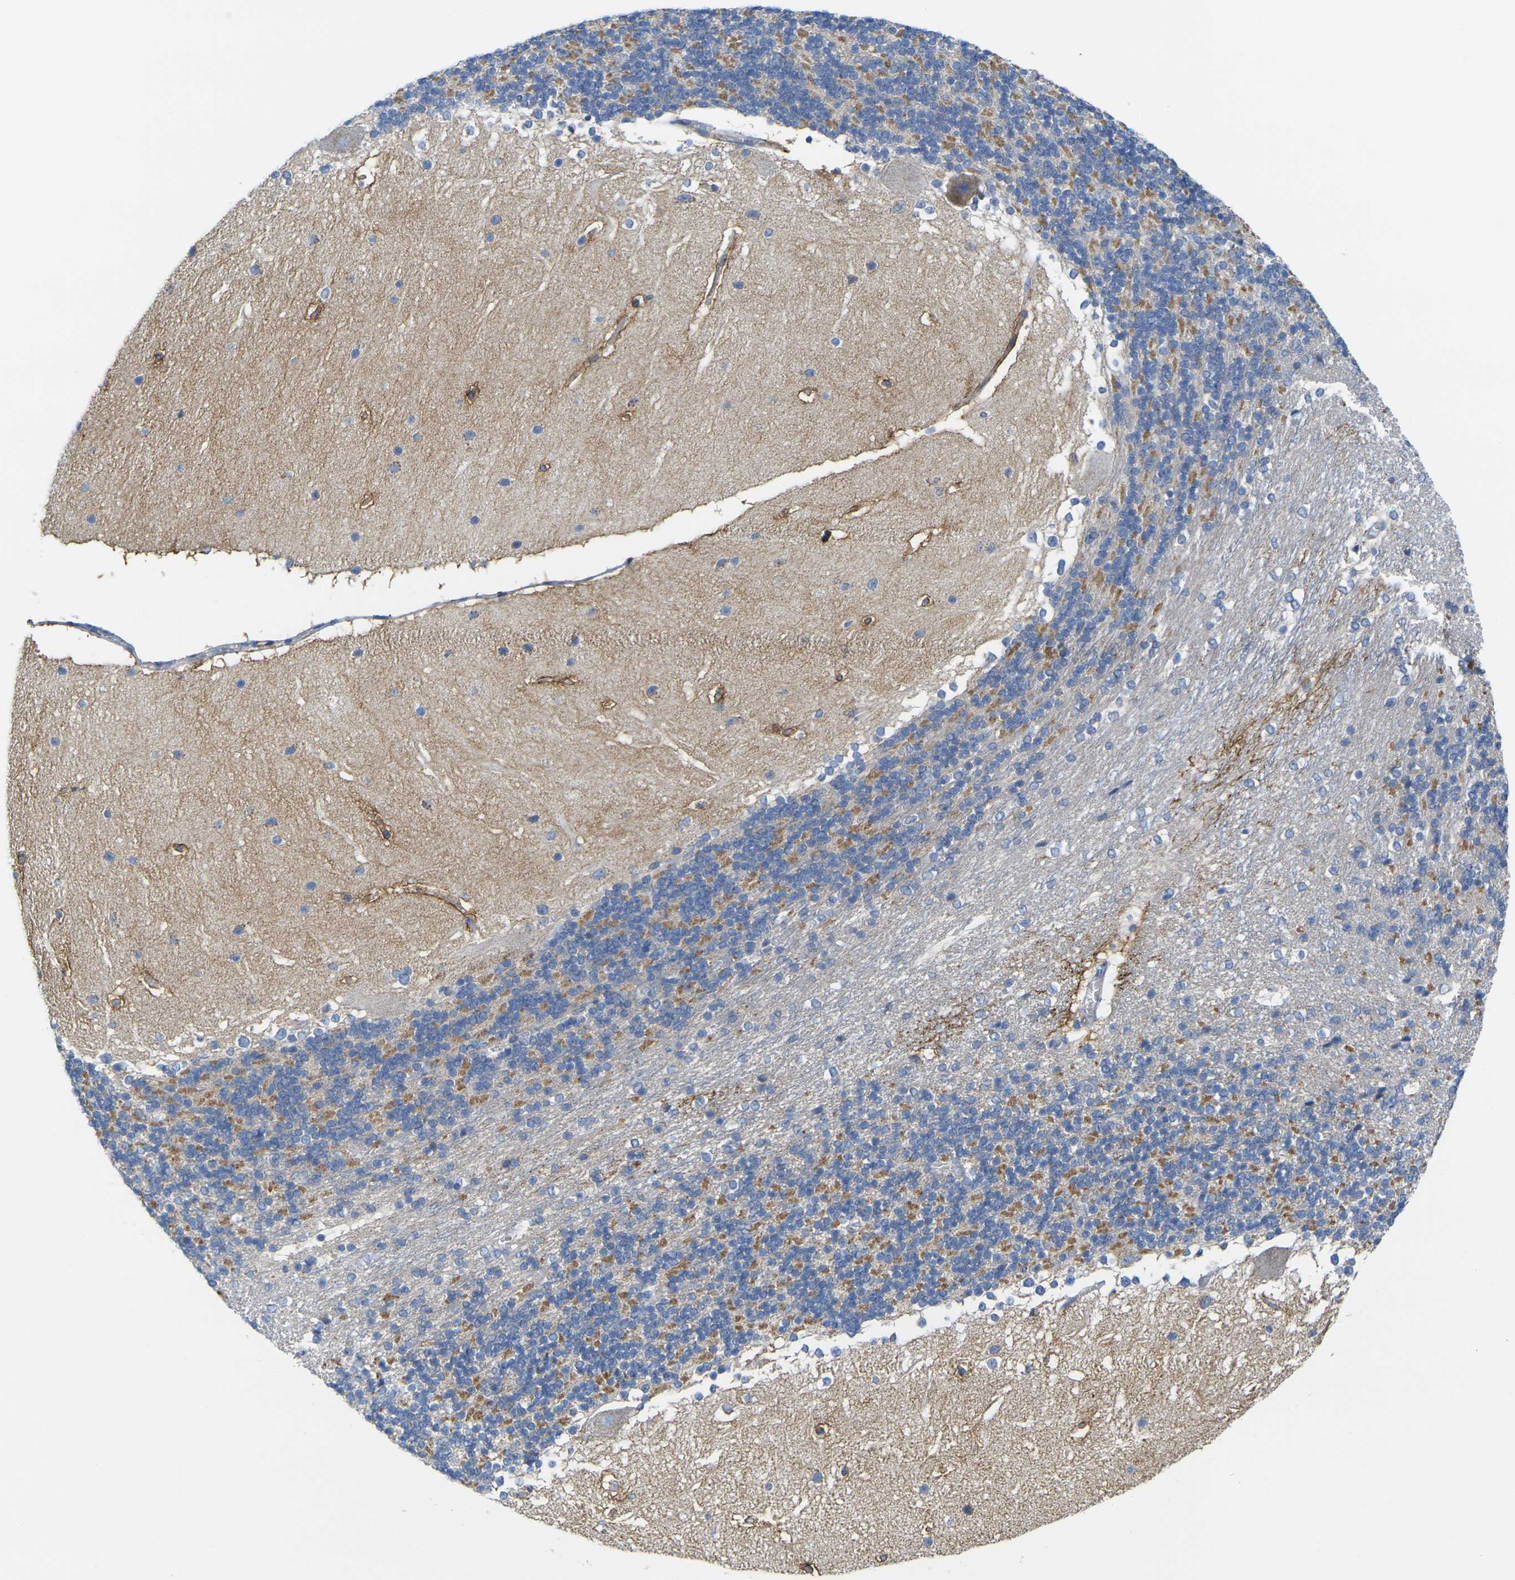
{"staining": {"intensity": "moderate", "quantity": "25%-75%", "location": "cytoplasmic/membranous"}, "tissue": "cerebellum", "cell_type": "Cells in granular layer", "image_type": "normal", "snomed": [{"axis": "morphology", "description": "Normal tissue, NOS"}, {"axis": "topography", "description": "Cerebellum"}], "caption": "High-power microscopy captured an IHC histopathology image of normal cerebellum, revealing moderate cytoplasmic/membranous positivity in about 25%-75% of cells in granular layer. (DAB (3,3'-diaminobenzidine) IHC with brightfield microscopy, high magnification).", "gene": "OTOF", "patient": {"sex": "female", "age": 19}}